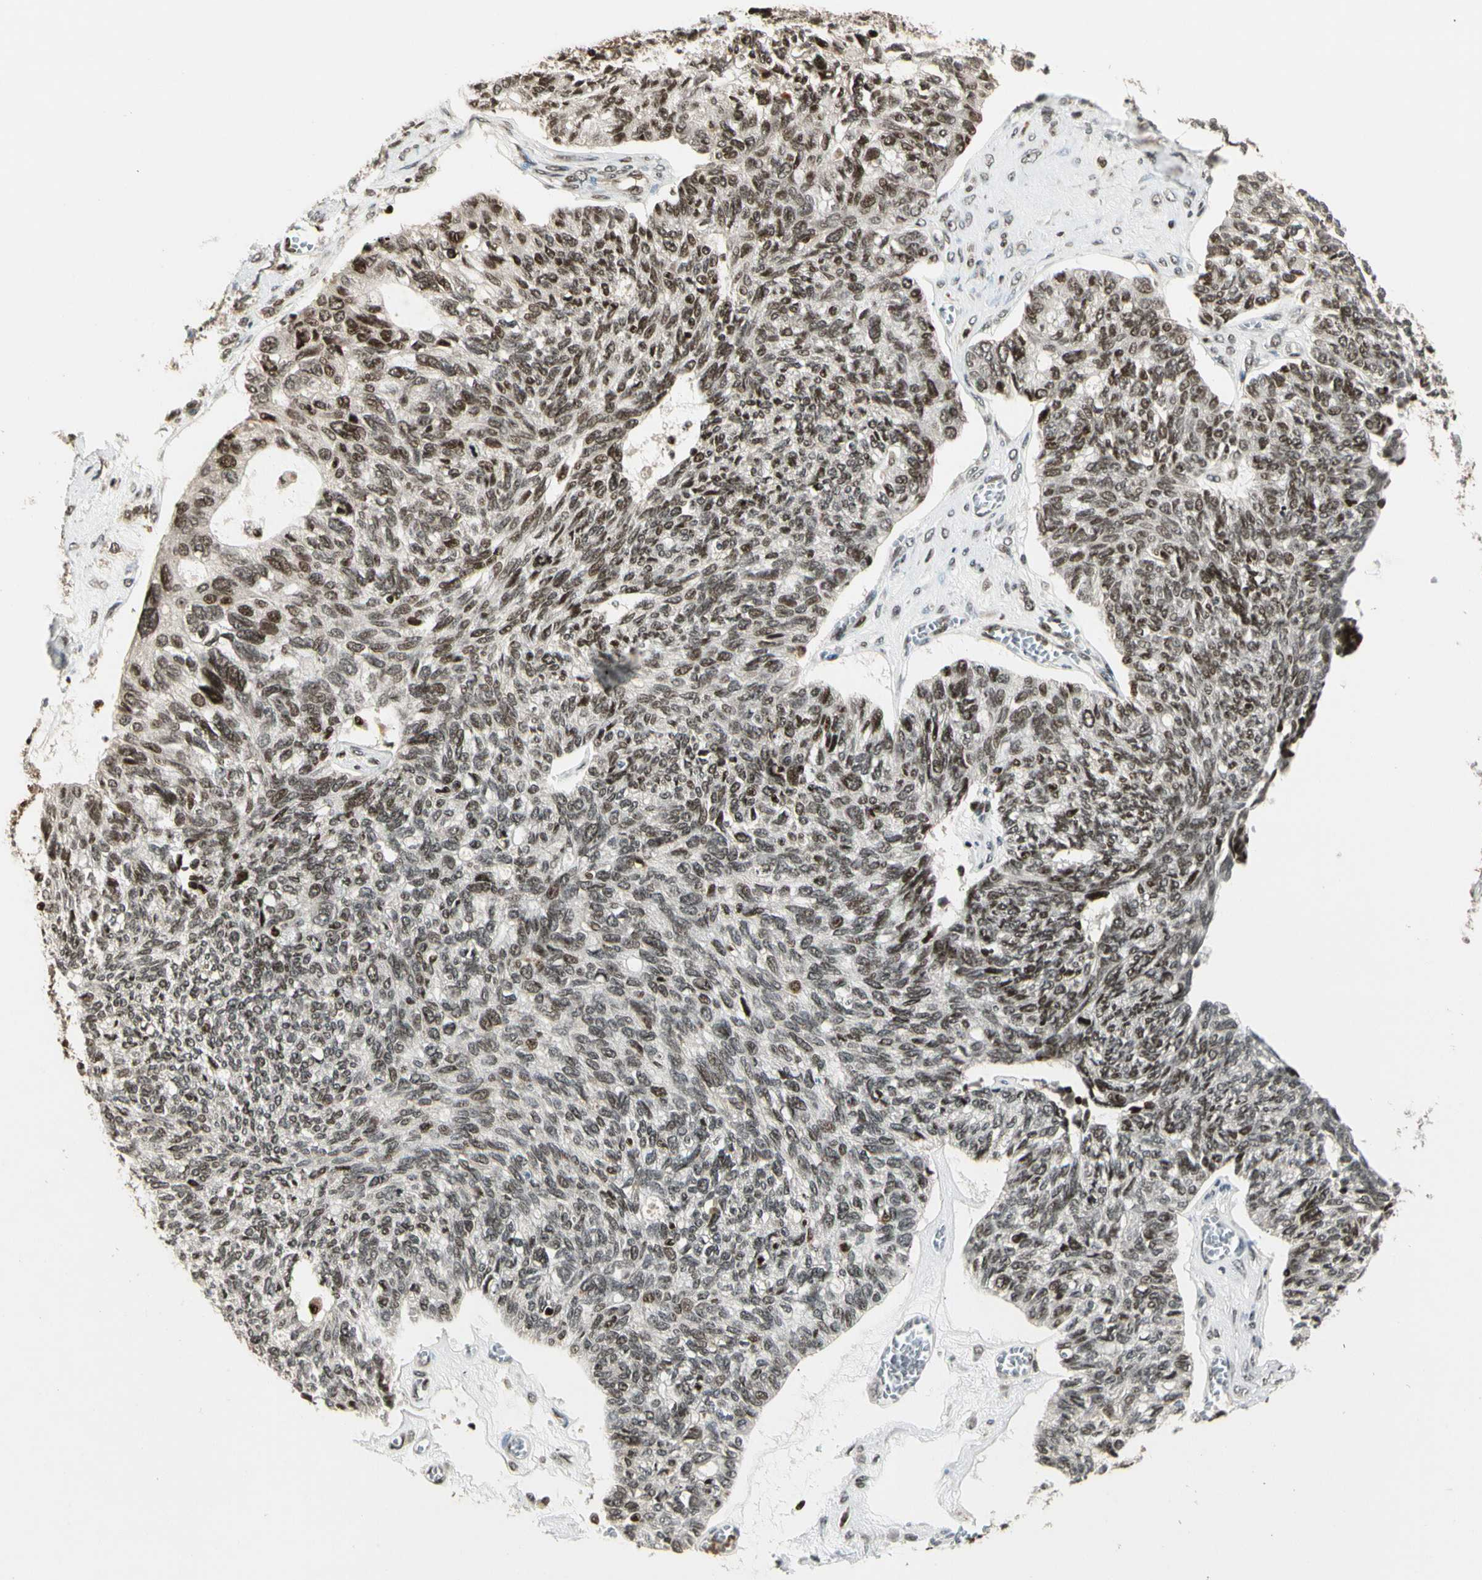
{"staining": {"intensity": "moderate", "quantity": "25%-75%", "location": "nuclear"}, "tissue": "ovarian cancer", "cell_type": "Tumor cells", "image_type": "cancer", "snomed": [{"axis": "morphology", "description": "Cystadenocarcinoma, serous, NOS"}, {"axis": "topography", "description": "Ovary"}], "caption": "IHC photomicrograph of ovarian cancer stained for a protein (brown), which demonstrates medium levels of moderate nuclear staining in approximately 25%-75% of tumor cells.", "gene": "TSHZ3", "patient": {"sex": "female", "age": 79}}